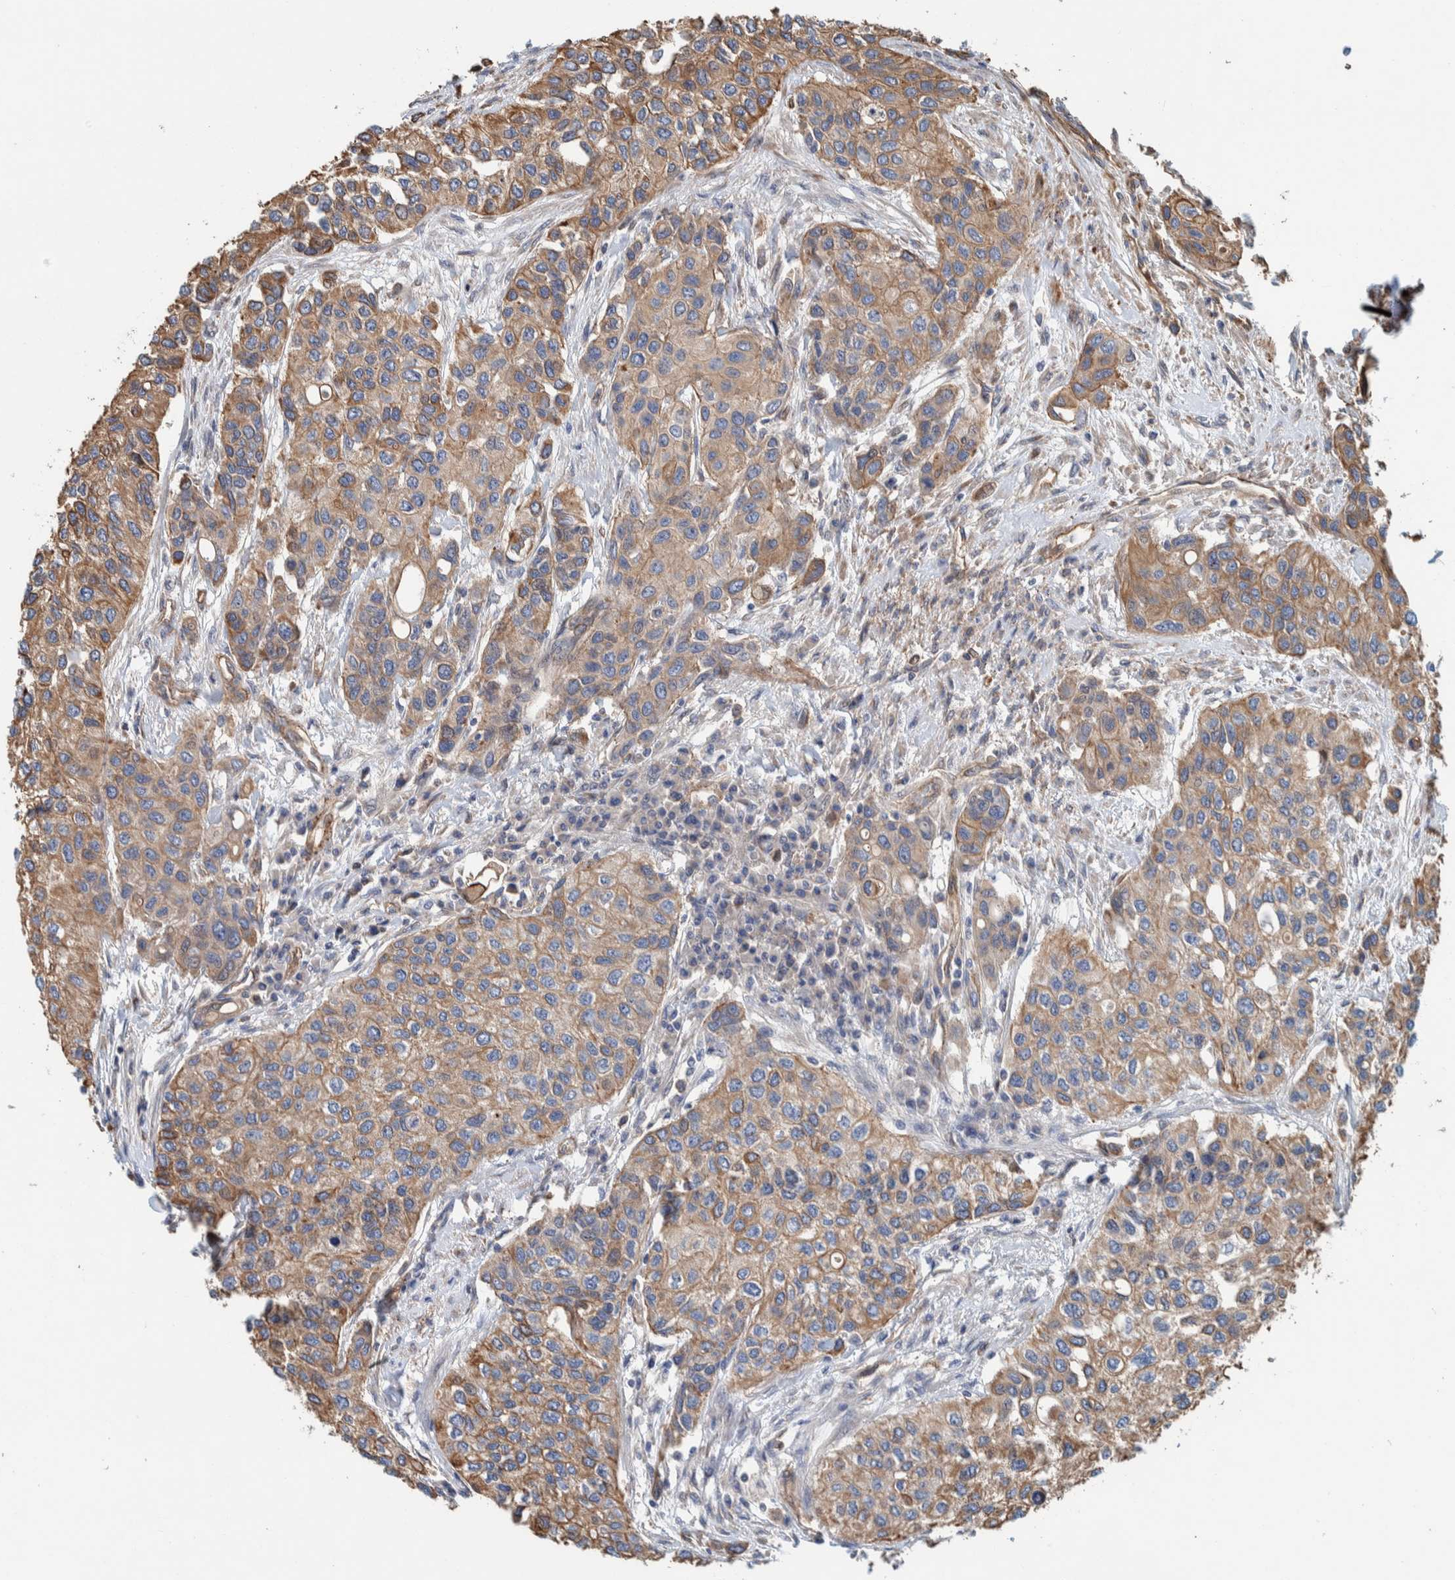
{"staining": {"intensity": "weak", "quantity": ">75%", "location": "cytoplasmic/membranous"}, "tissue": "urothelial cancer", "cell_type": "Tumor cells", "image_type": "cancer", "snomed": [{"axis": "morphology", "description": "Urothelial carcinoma, High grade"}, {"axis": "topography", "description": "Urinary bladder"}], "caption": "IHC histopathology image of urothelial cancer stained for a protein (brown), which displays low levels of weak cytoplasmic/membranous staining in about >75% of tumor cells.", "gene": "PKD1L1", "patient": {"sex": "female", "age": 56}}